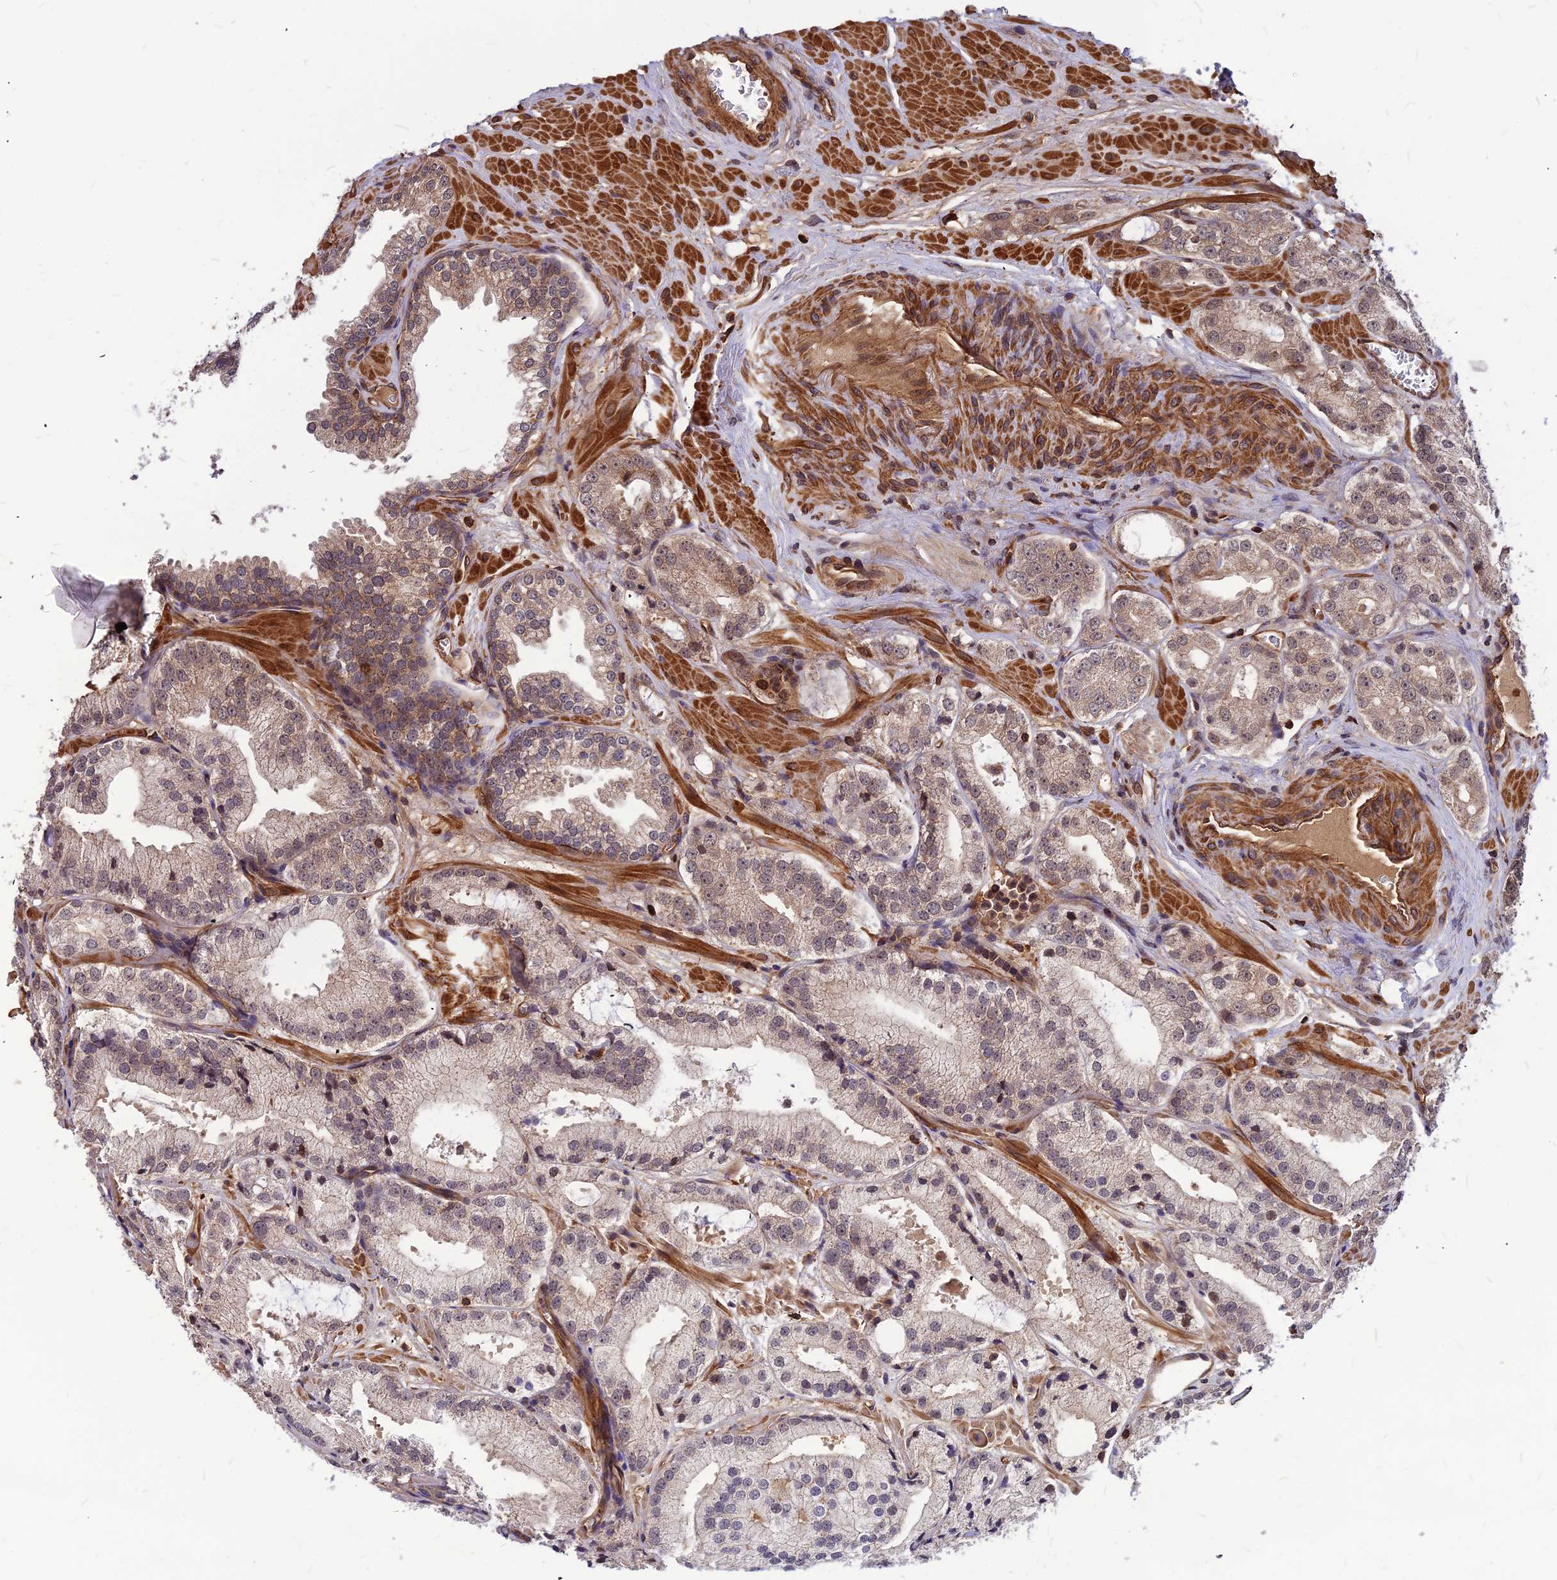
{"staining": {"intensity": "weak", "quantity": "25%-75%", "location": "cytoplasmic/membranous,nuclear"}, "tissue": "prostate cancer", "cell_type": "Tumor cells", "image_type": "cancer", "snomed": [{"axis": "morphology", "description": "Adenocarcinoma, Low grade"}, {"axis": "topography", "description": "Prostate"}], "caption": "About 25%-75% of tumor cells in prostate adenocarcinoma (low-grade) display weak cytoplasmic/membranous and nuclear protein expression as visualized by brown immunohistochemical staining.", "gene": "ZNF467", "patient": {"sex": "male", "age": 60}}